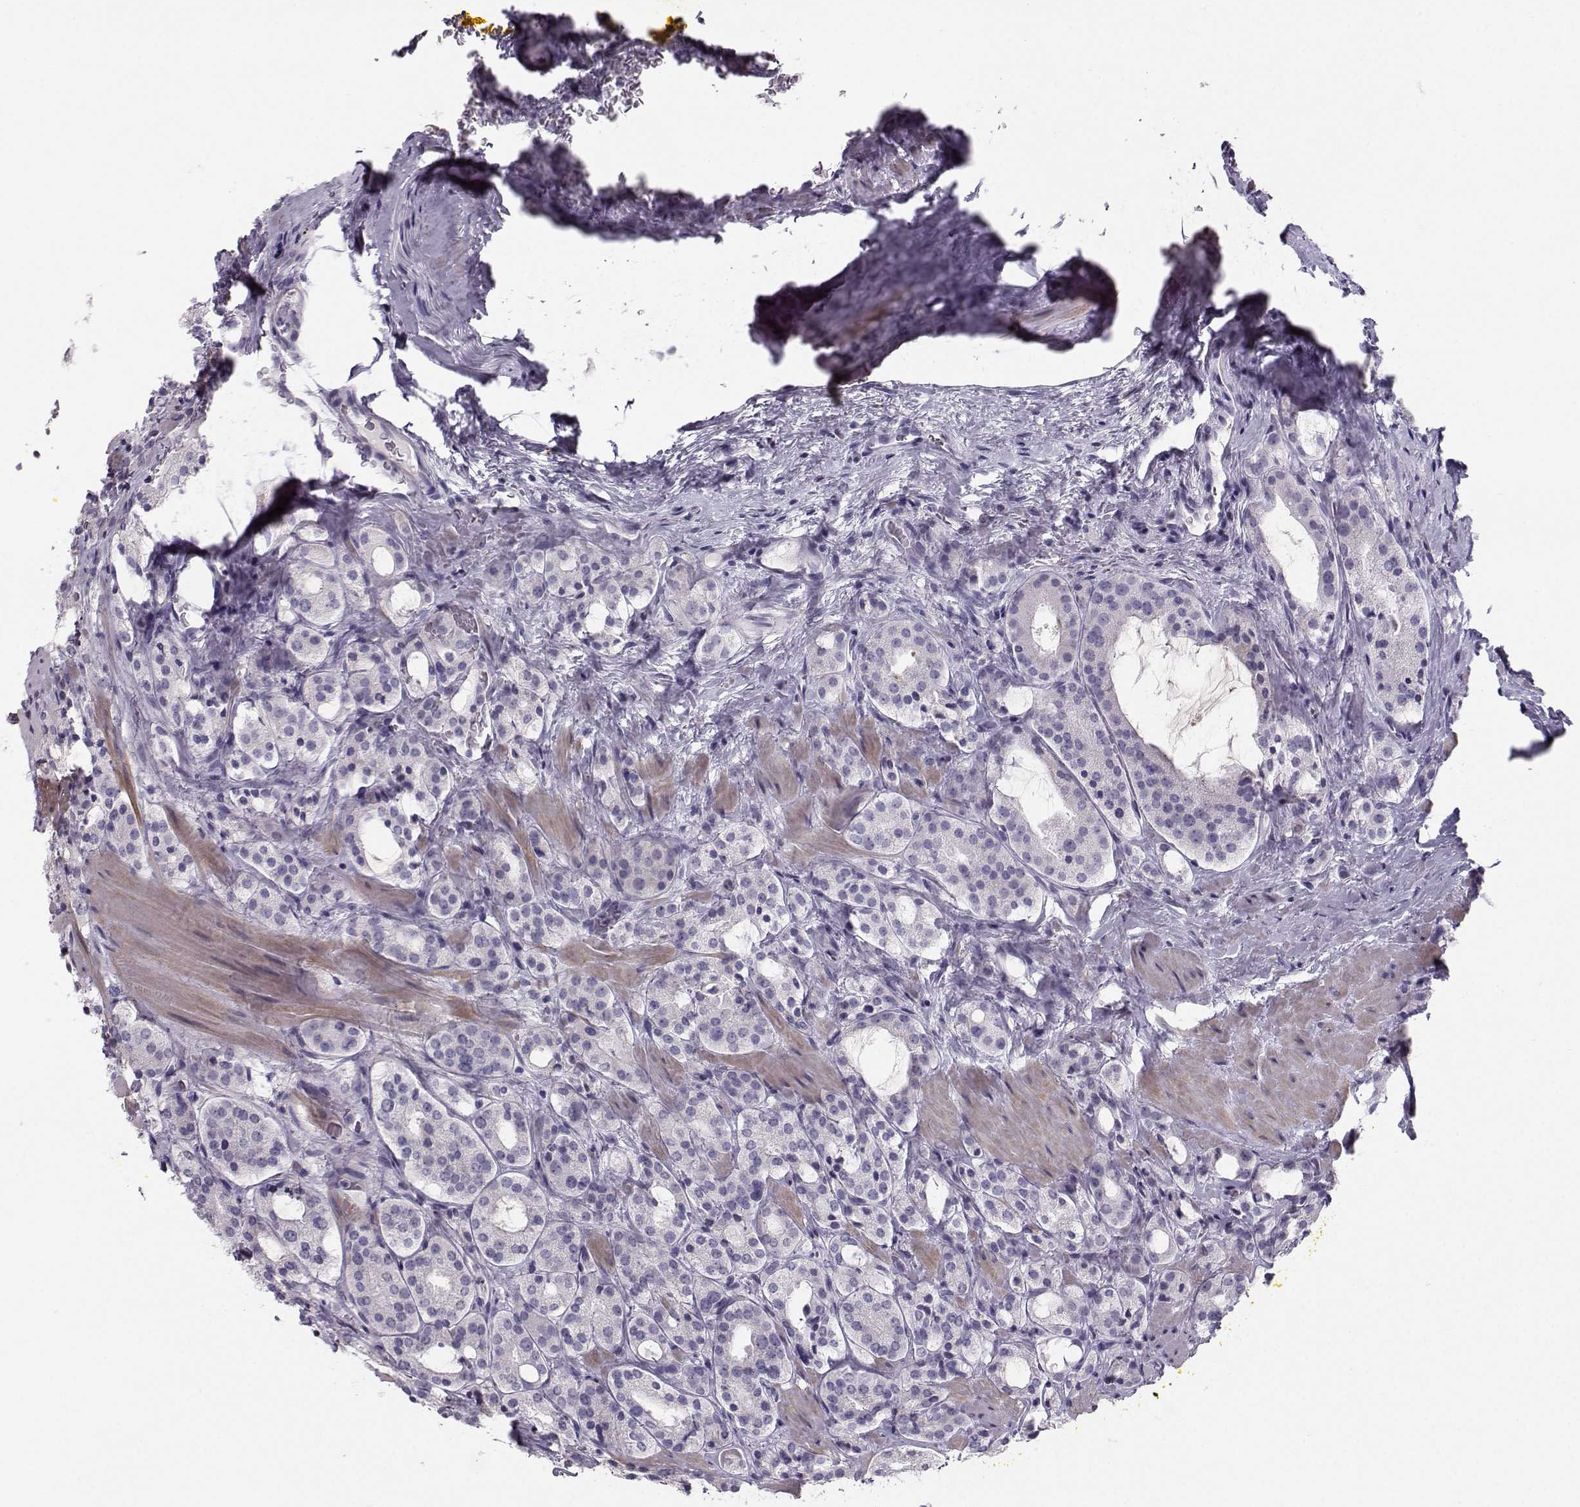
{"staining": {"intensity": "negative", "quantity": "none", "location": "none"}, "tissue": "prostate cancer", "cell_type": "Tumor cells", "image_type": "cancer", "snomed": [{"axis": "morphology", "description": "Adenocarcinoma, NOS"}, {"axis": "morphology", "description": "Adenocarcinoma, High grade"}, {"axis": "topography", "description": "Prostate"}], "caption": "Tumor cells show no significant staining in prostate cancer.", "gene": "CASR", "patient": {"sex": "male", "age": 62}}